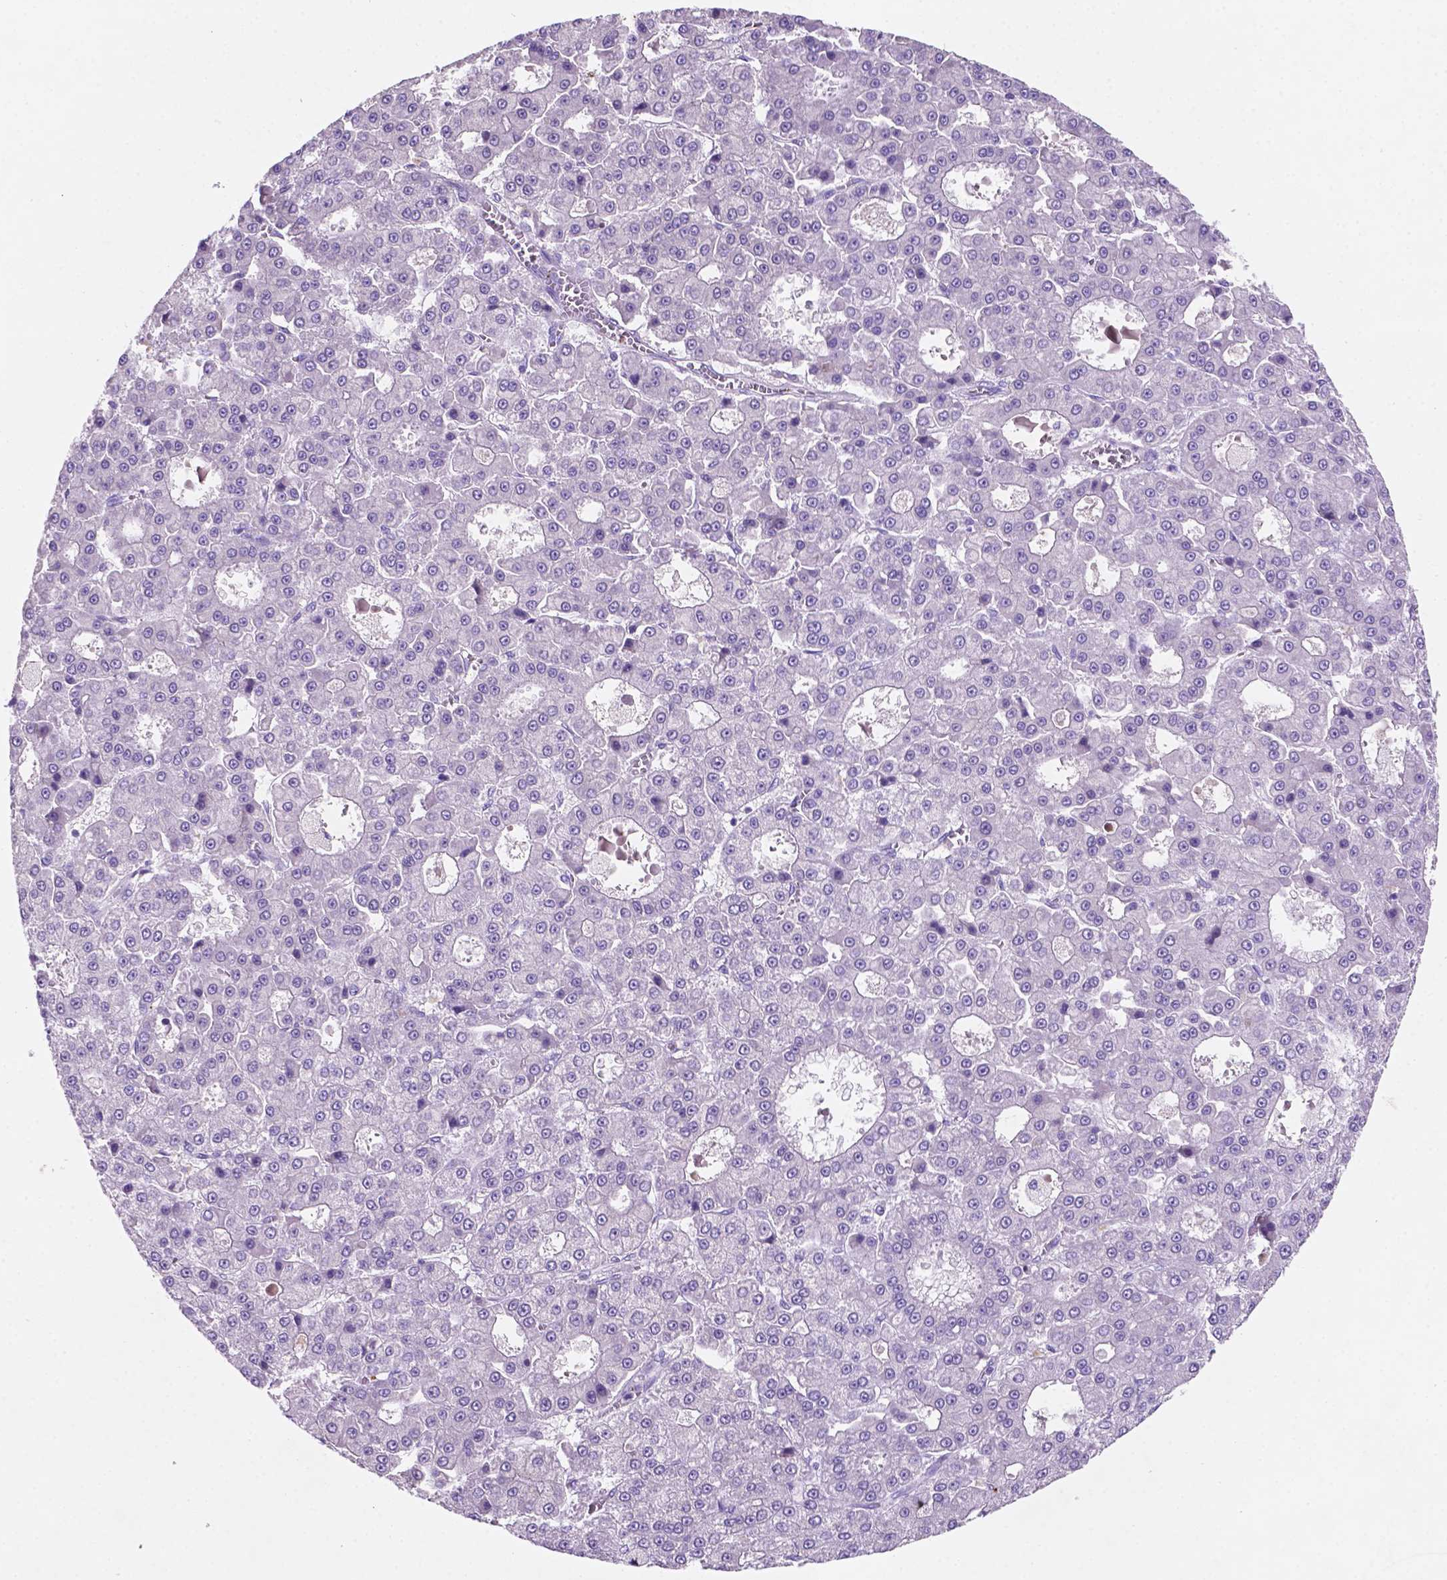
{"staining": {"intensity": "negative", "quantity": "none", "location": "none"}, "tissue": "liver cancer", "cell_type": "Tumor cells", "image_type": "cancer", "snomed": [{"axis": "morphology", "description": "Carcinoma, Hepatocellular, NOS"}, {"axis": "topography", "description": "Liver"}], "caption": "Image shows no protein positivity in tumor cells of liver cancer tissue.", "gene": "EBLN2", "patient": {"sex": "male", "age": 70}}